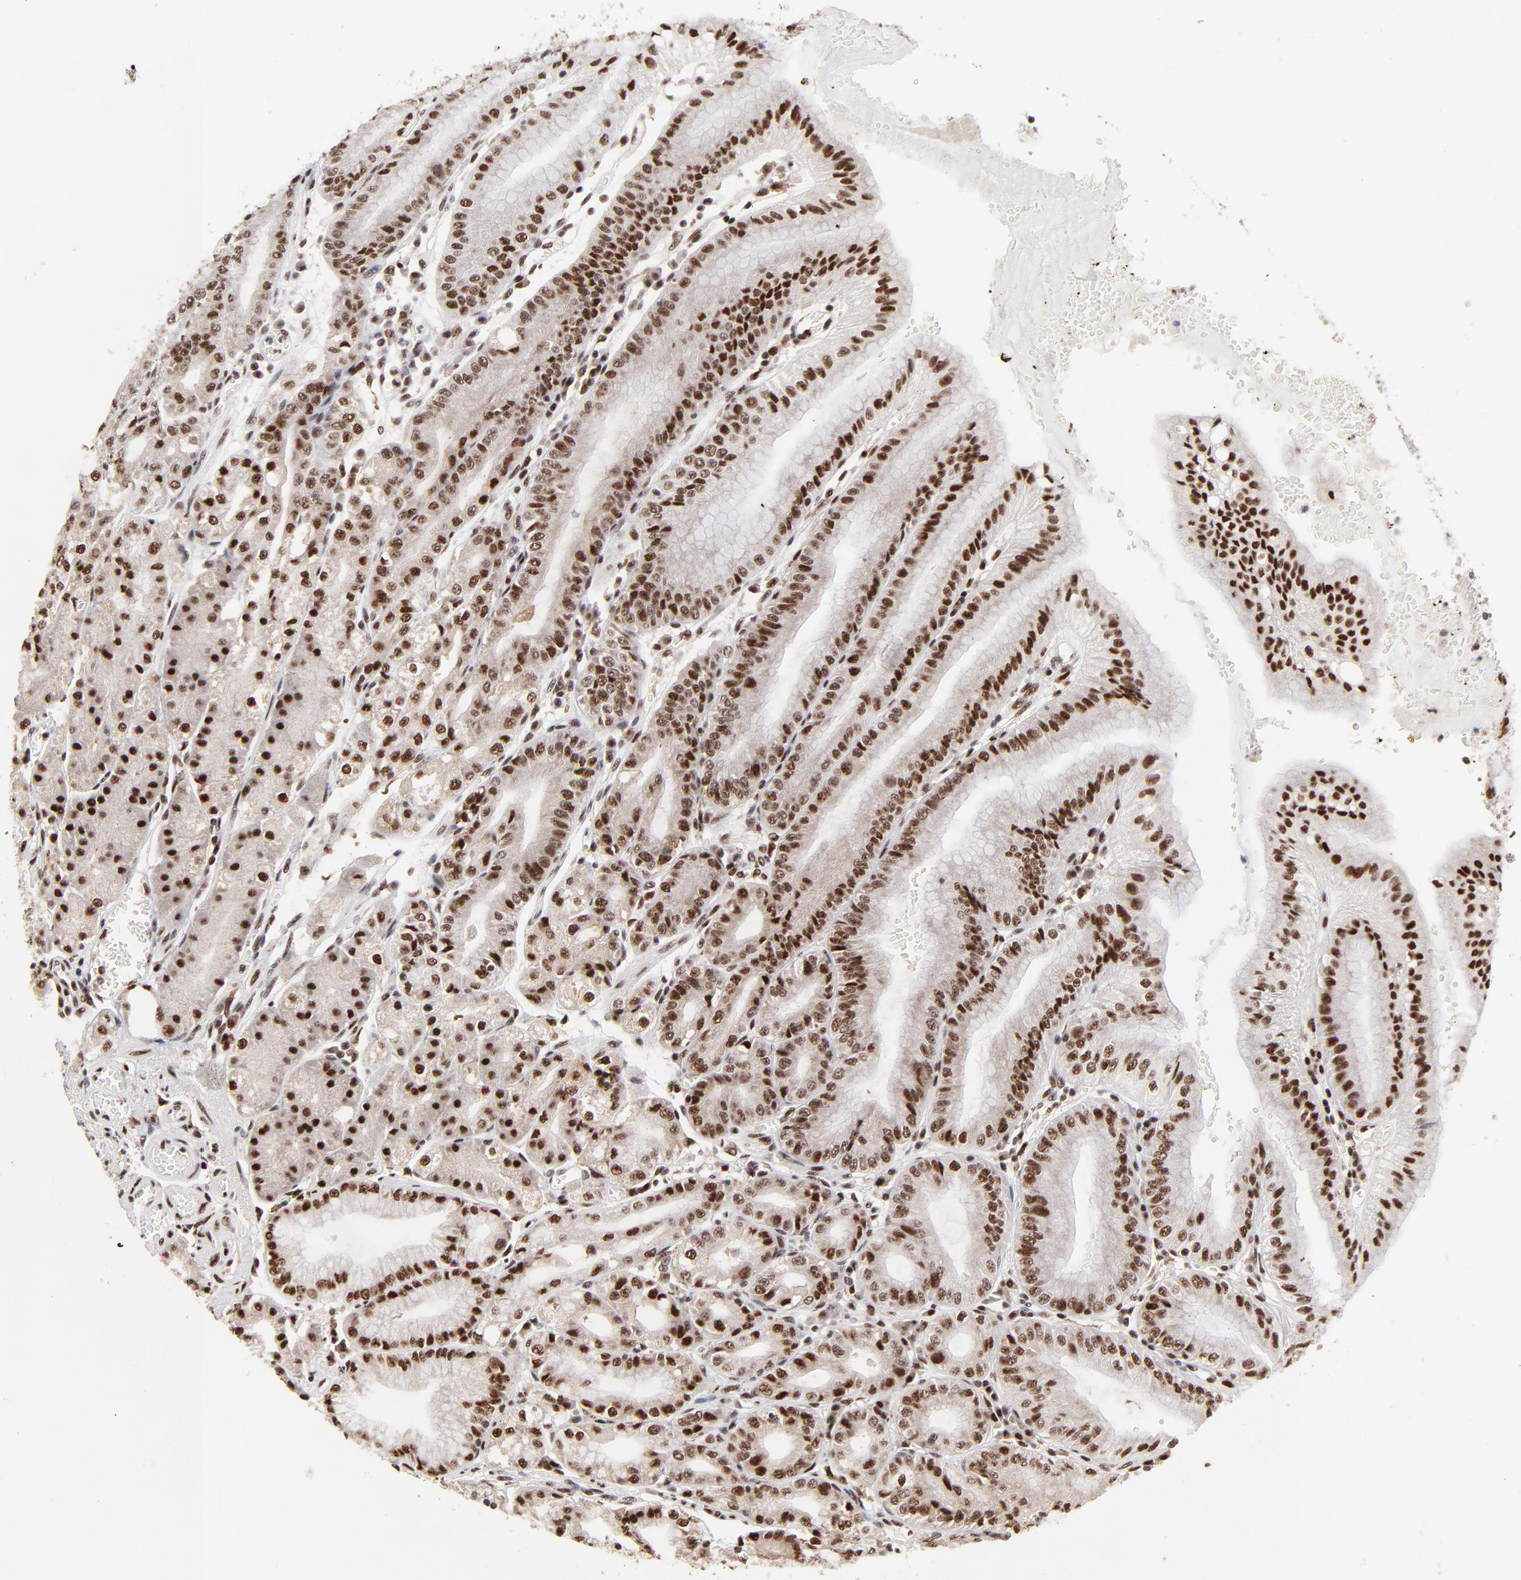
{"staining": {"intensity": "strong", "quantity": ">75%", "location": "nuclear"}, "tissue": "stomach", "cell_type": "Glandular cells", "image_type": "normal", "snomed": [{"axis": "morphology", "description": "Normal tissue, NOS"}, {"axis": "topography", "description": "Stomach, lower"}], "caption": "This micrograph shows immunohistochemistry (IHC) staining of unremarkable stomach, with high strong nuclear staining in about >75% of glandular cells.", "gene": "RBM22", "patient": {"sex": "male", "age": 71}}